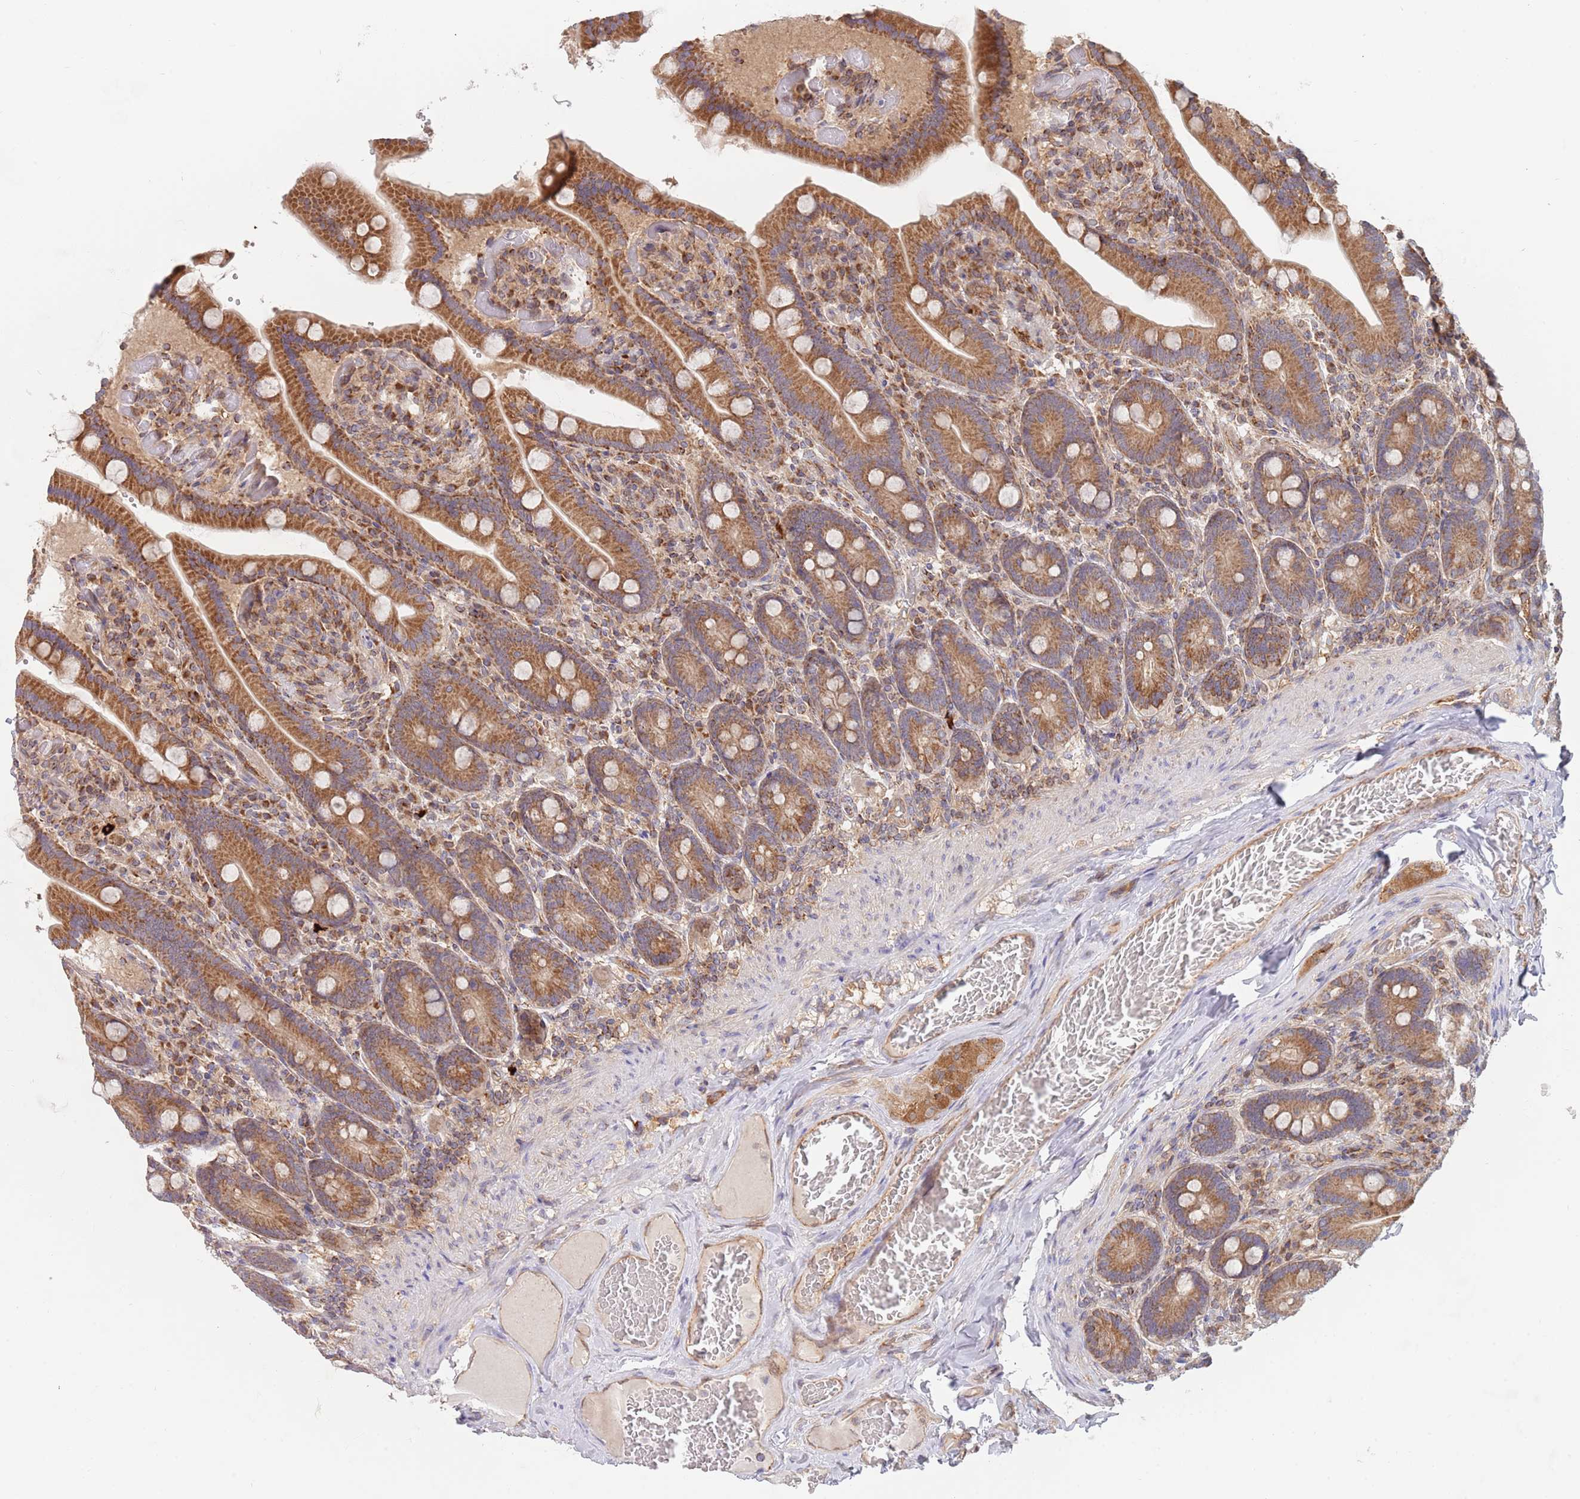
{"staining": {"intensity": "moderate", "quantity": ">75%", "location": "cytoplasmic/membranous"}, "tissue": "duodenum", "cell_type": "Glandular cells", "image_type": "normal", "snomed": [{"axis": "morphology", "description": "Normal tissue, NOS"}, {"axis": "topography", "description": "Duodenum"}], "caption": "A medium amount of moderate cytoplasmic/membranous positivity is appreciated in about >75% of glandular cells in benign duodenum. (brown staining indicates protein expression, while blue staining denotes nuclei).", "gene": "GUK1", "patient": {"sex": "female", "age": 62}}